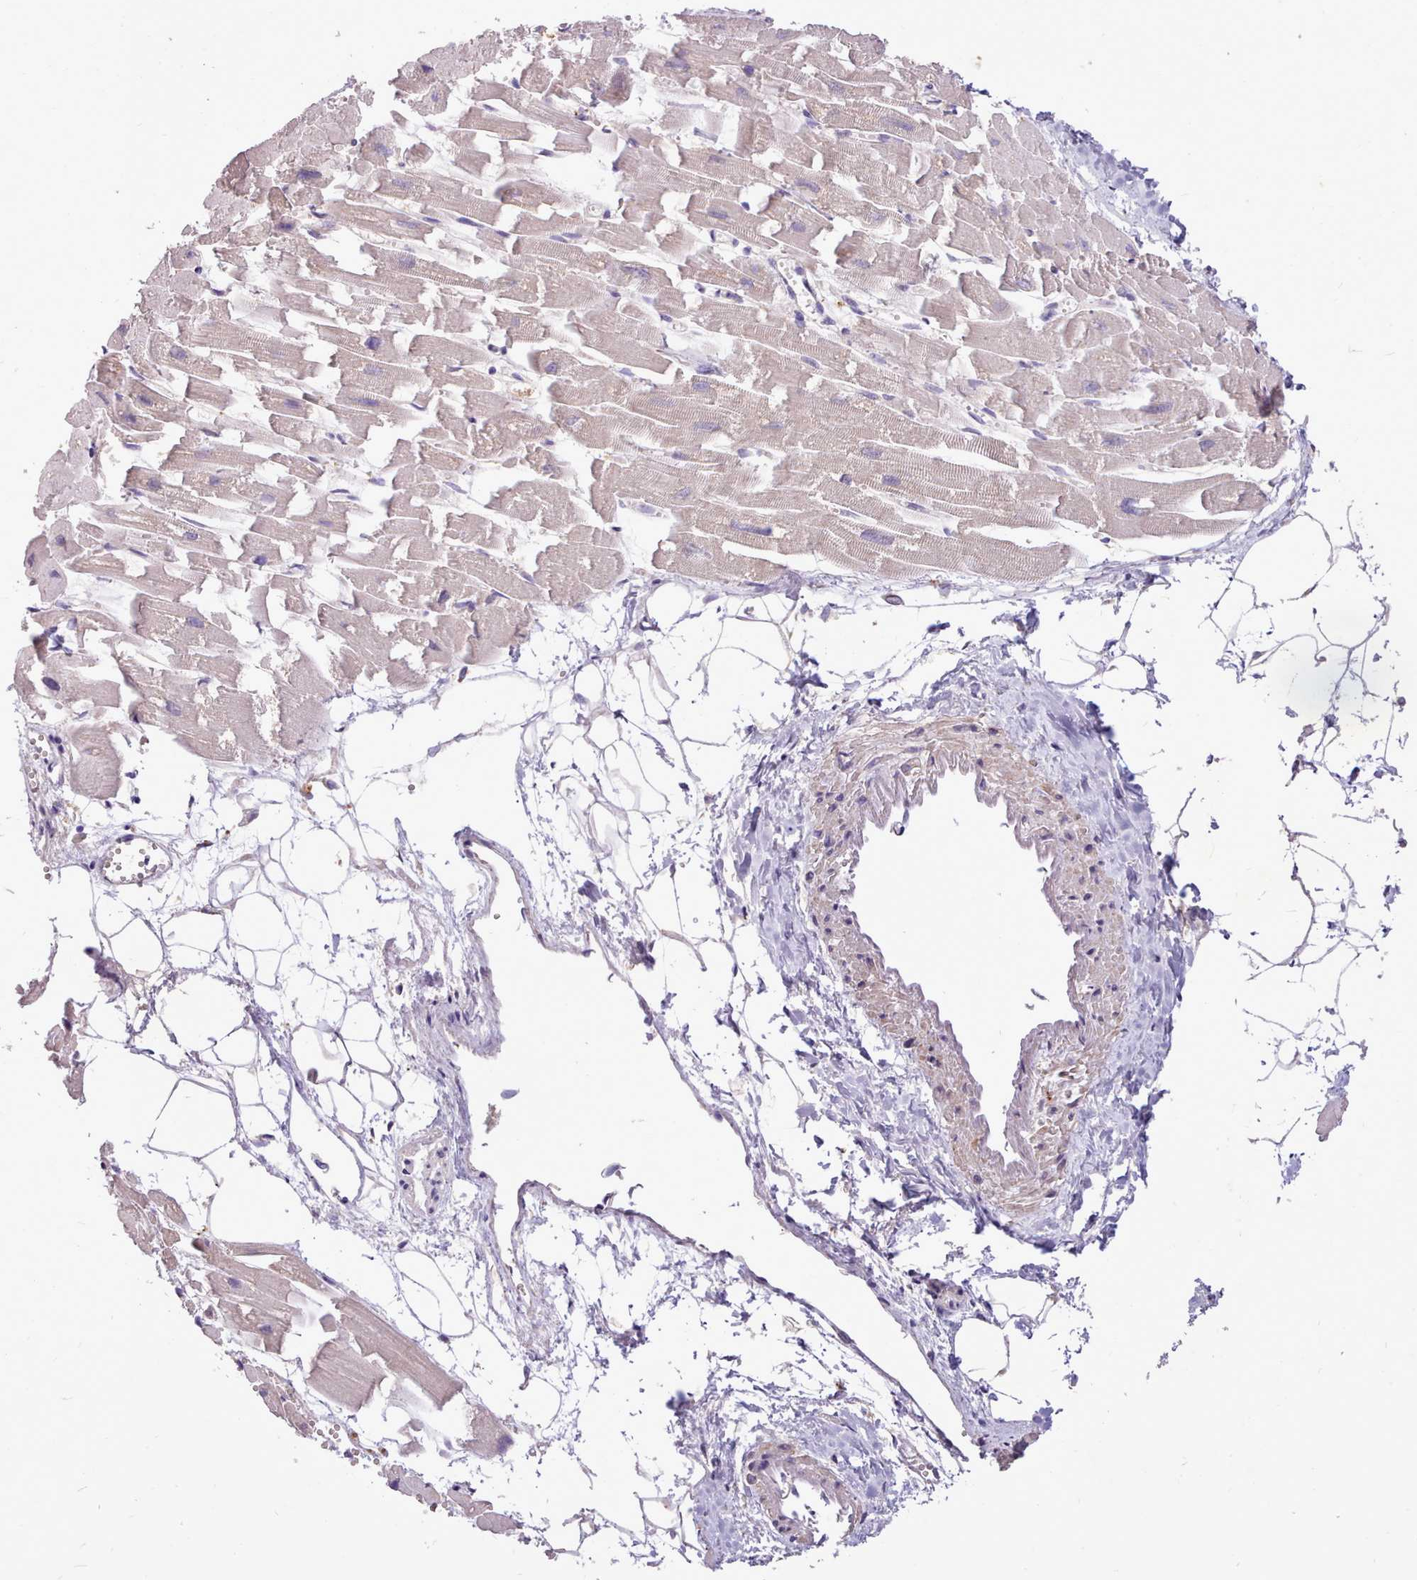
{"staining": {"intensity": "weak", "quantity": "<25%", "location": "cytoplasmic/membranous"}, "tissue": "heart muscle", "cell_type": "Cardiomyocytes", "image_type": "normal", "snomed": [{"axis": "morphology", "description": "Normal tissue, NOS"}, {"axis": "topography", "description": "Heart"}], "caption": "DAB immunohistochemical staining of normal heart muscle reveals no significant expression in cardiomyocytes.", "gene": "ZNF607", "patient": {"sex": "female", "age": 64}}